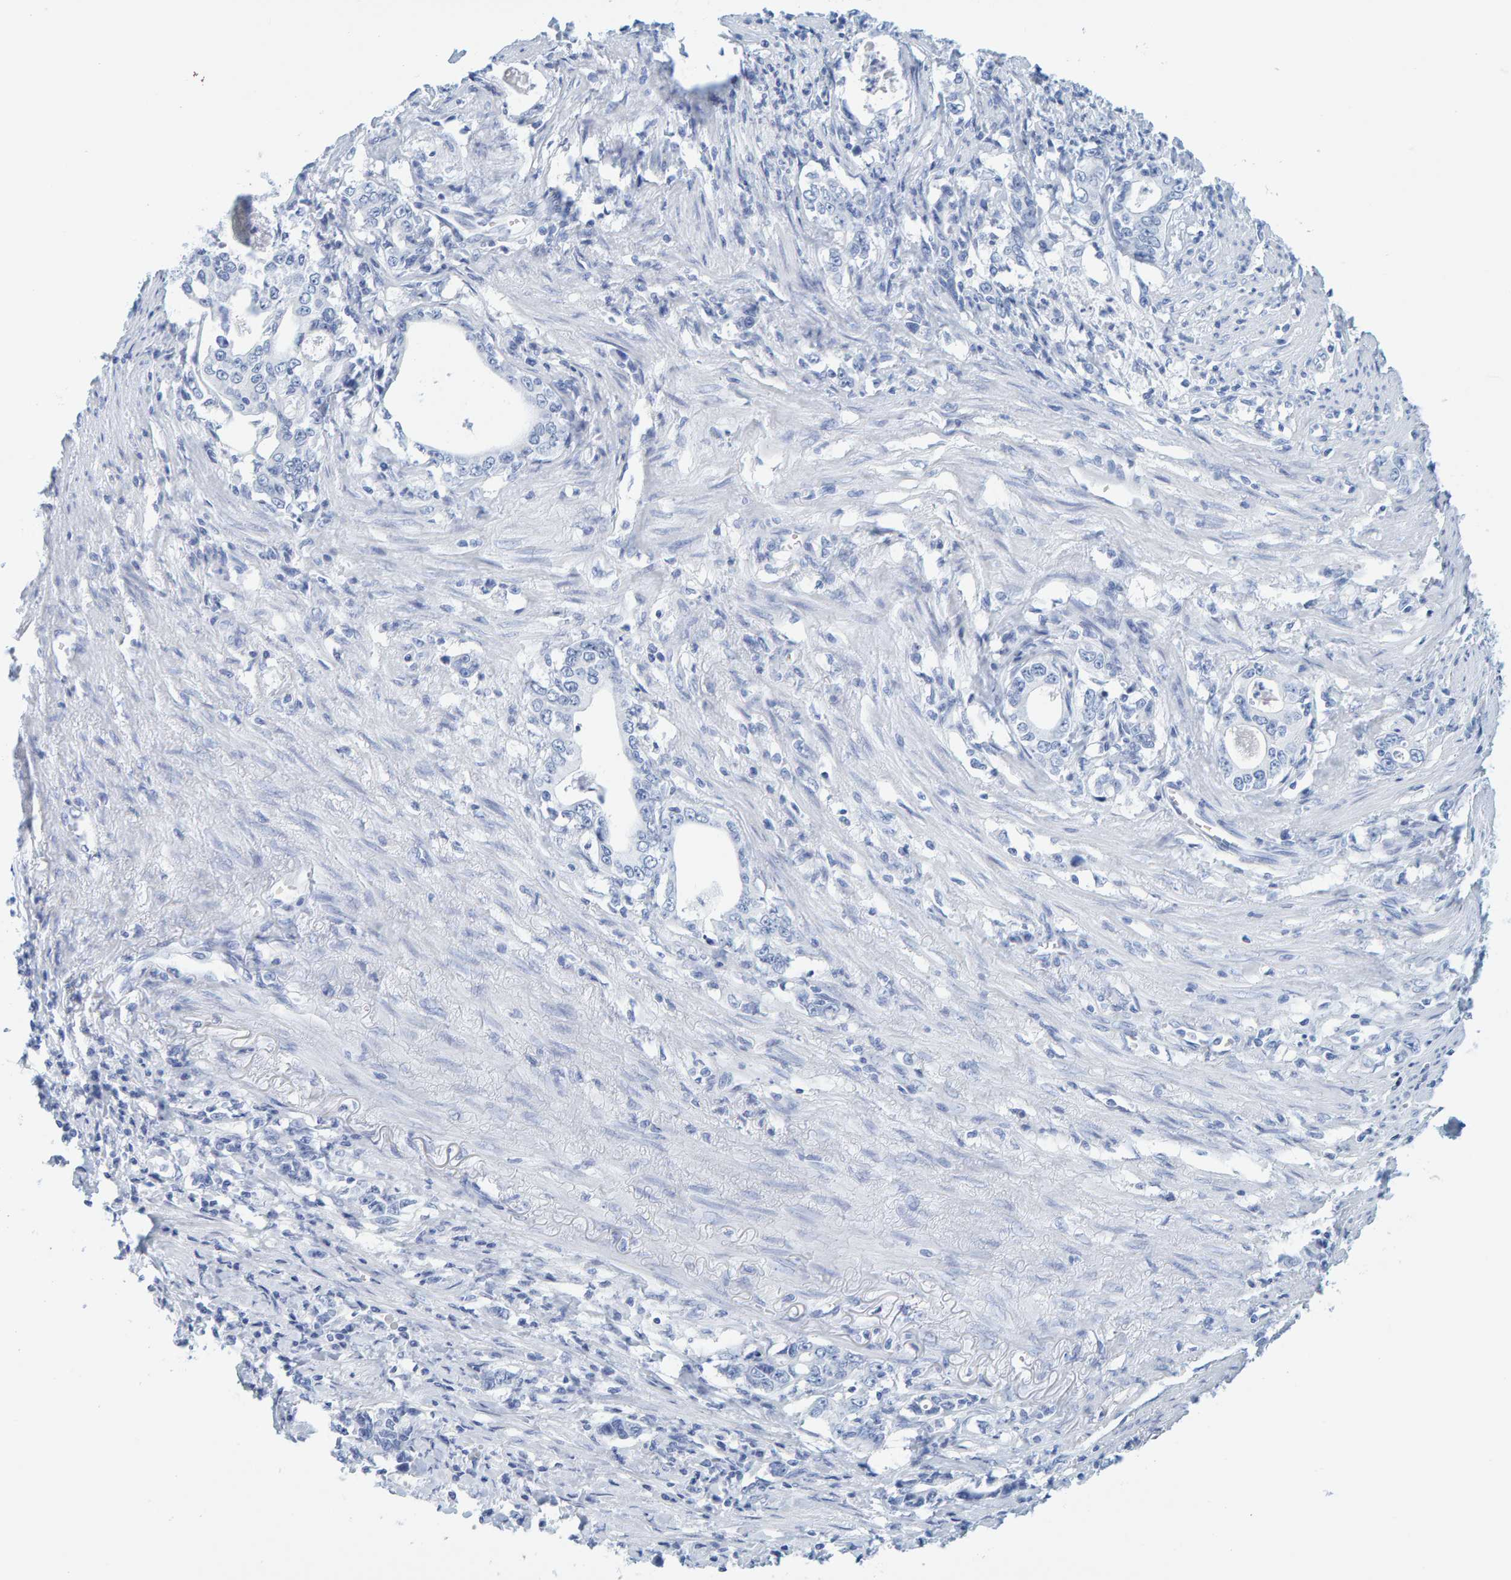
{"staining": {"intensity": "negative", "quantity": "none", "location": "none"}, "tissue": "stomach cancer", "cell_type": "Tumor cells", "image_type": "cancer", "snomed": [{"axis": "morphology", "description": "Adenocarcinoma, NOS"}, {"axis": "topography", "description": "Stomach, lower"}], "caption": "High power microscopy image of an IHC image of stomach adenocarcinoma, revealing no significant positivity in tumor cells. The staining was performed using DAB to visualize the protein expression in brown, while the nuclei were stained in blue with hematoxylin (Magnification: 20x).", "gene": "SFTPC", "patient": {"sex": "female", "age": 72}}